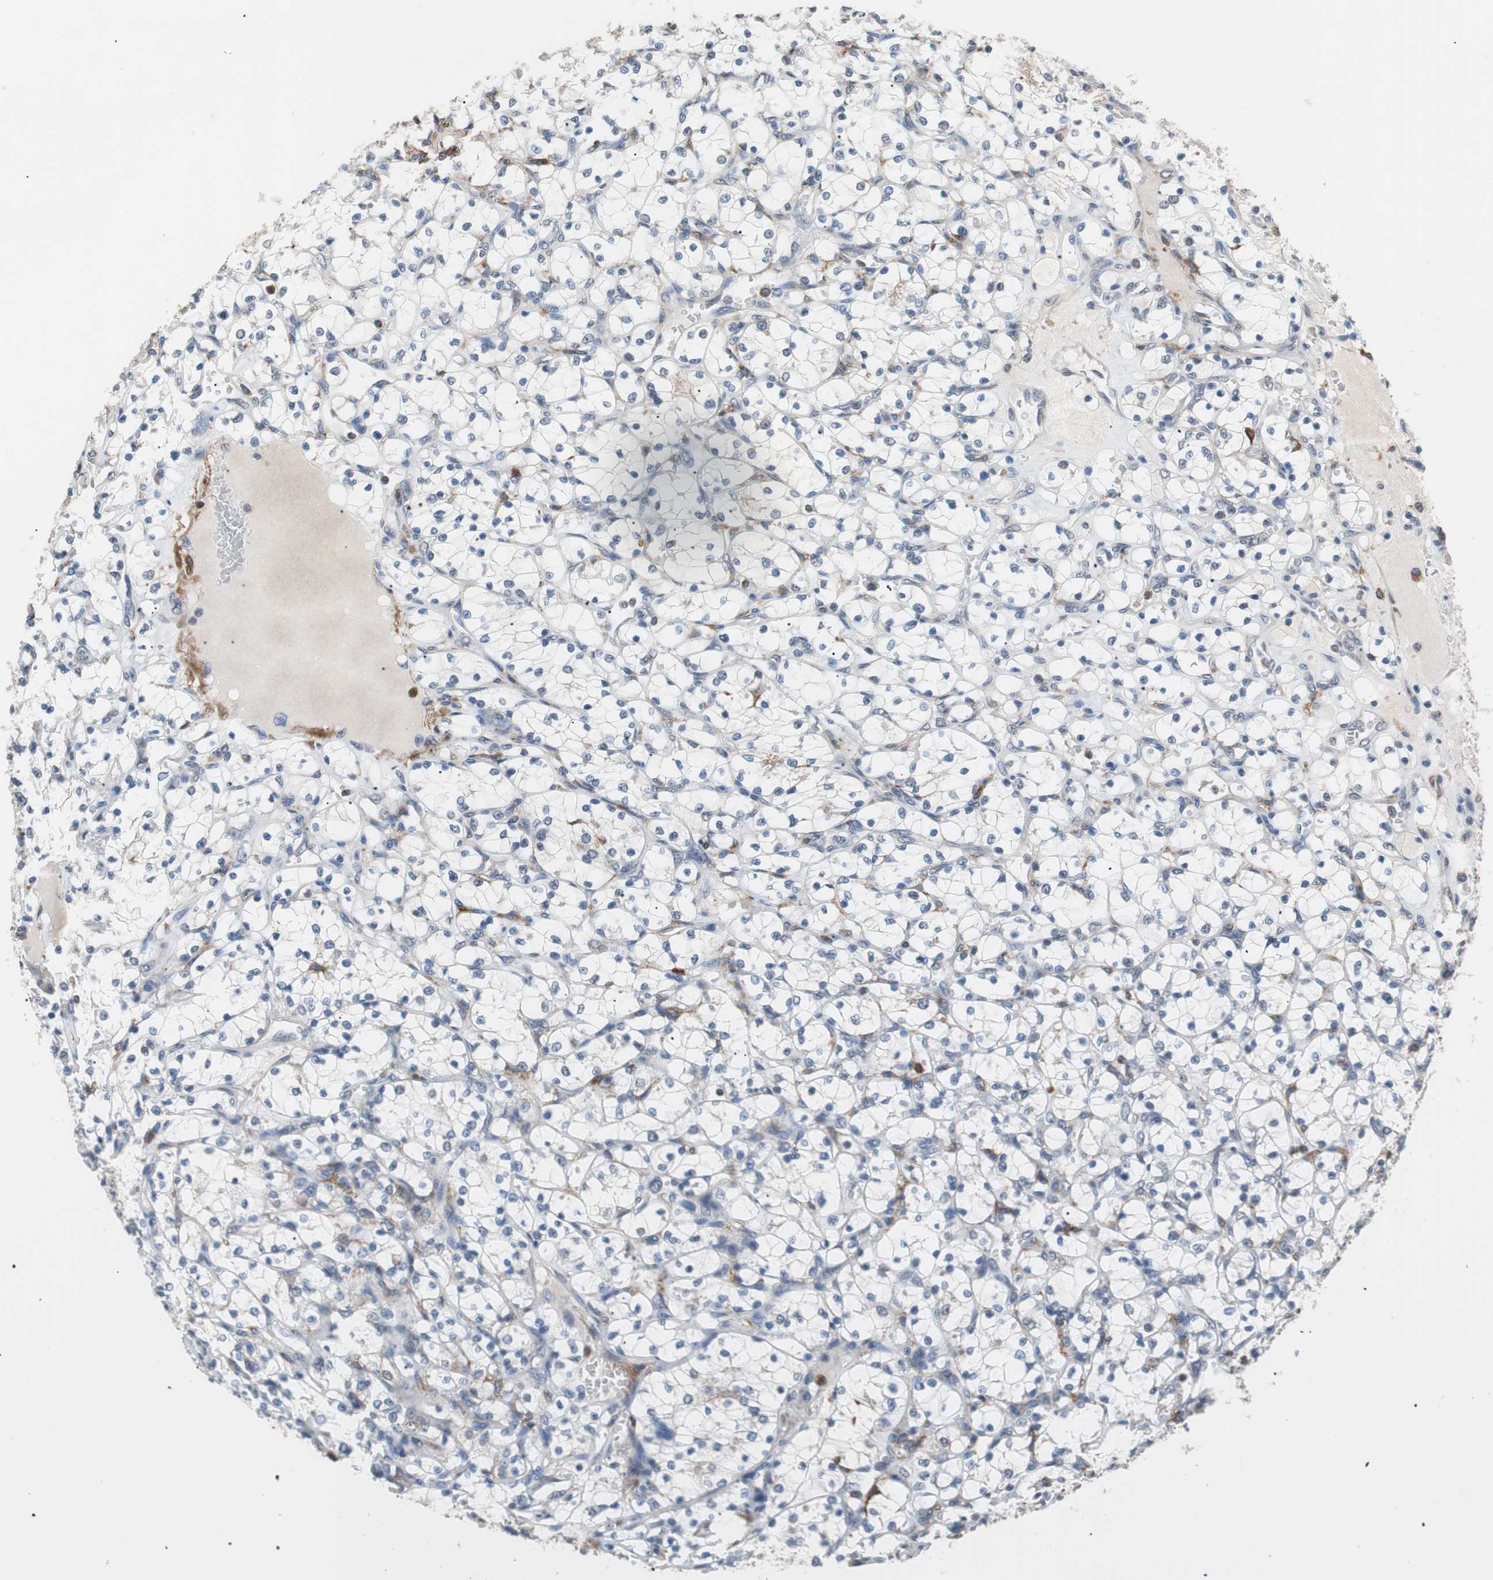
{"staining": {"intensity": "weak", "quantity": "<25%", "location": "cytoplasmic/membranous"}, "tissue": "renal cancer", "cell_type": "Tumor cells", "image_type": "cancer", "snomed": [{"axis": "morphology", "description": "Adenocarcinoma, NOS"}, {"axis": "topography", "description": "Kidney"}], "caption": "IHC histopathology image of adenocarcinoma (renal) stained for a protein (brown), which shows no expression in tumor cells. (DAB (3,3'-diaminobenzidine) IHC visualized using brightfield microscopy, high magnification).", "gene": "LITAF", "patient": {"sex": "female", "age": 69}}